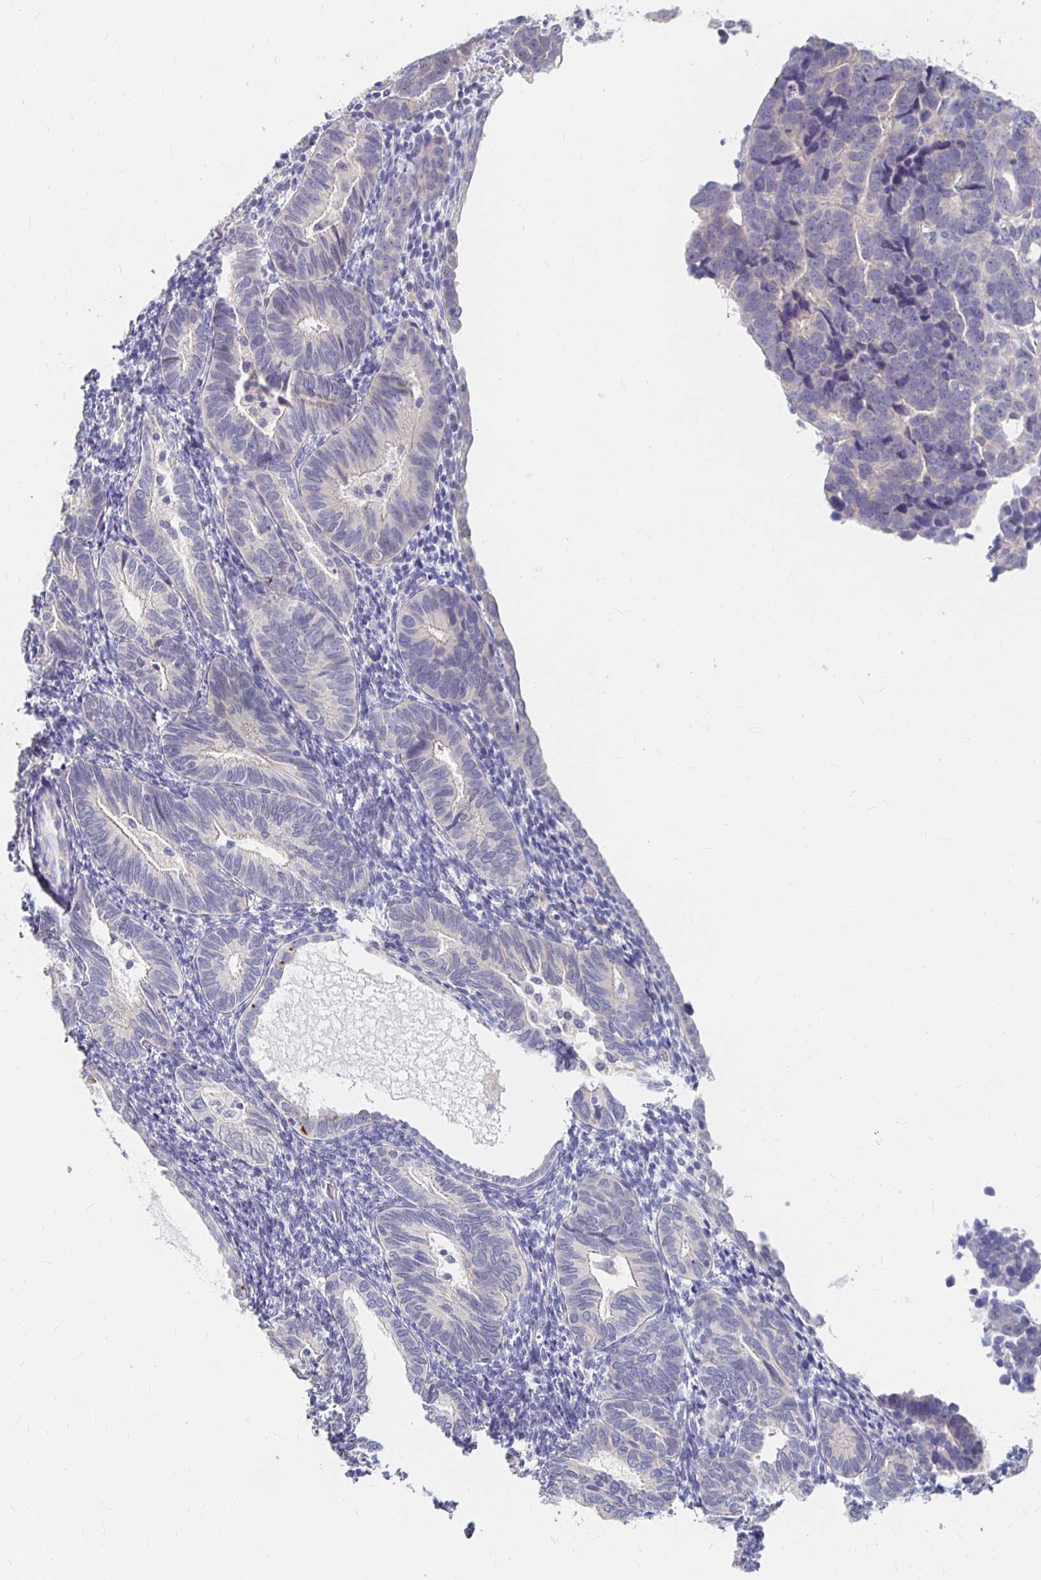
{"staining": {"intensity": "negative", "quantity": "none", "location": "none"}, "tissue": "endometrial cancer", "cell_type": "Tumor cells", "image_type": "cancer", "snomed": [{"axis": "morphology", "description": "Adenocarcinoma, NOS"}, {"axis": "topography", "description": "Endometrium"}], "caption": "DAB (3,3'-diaminobenzidine) immunohistochemical staining of human adenocarcinoma (endometrial) exhibits no significant expression in tumor cells. (DAB immunohistochemistry visualized using brightfield microscopy, high magnification).", "gene": "FKRP", "patient": {"sex": "female", "age": 82}}